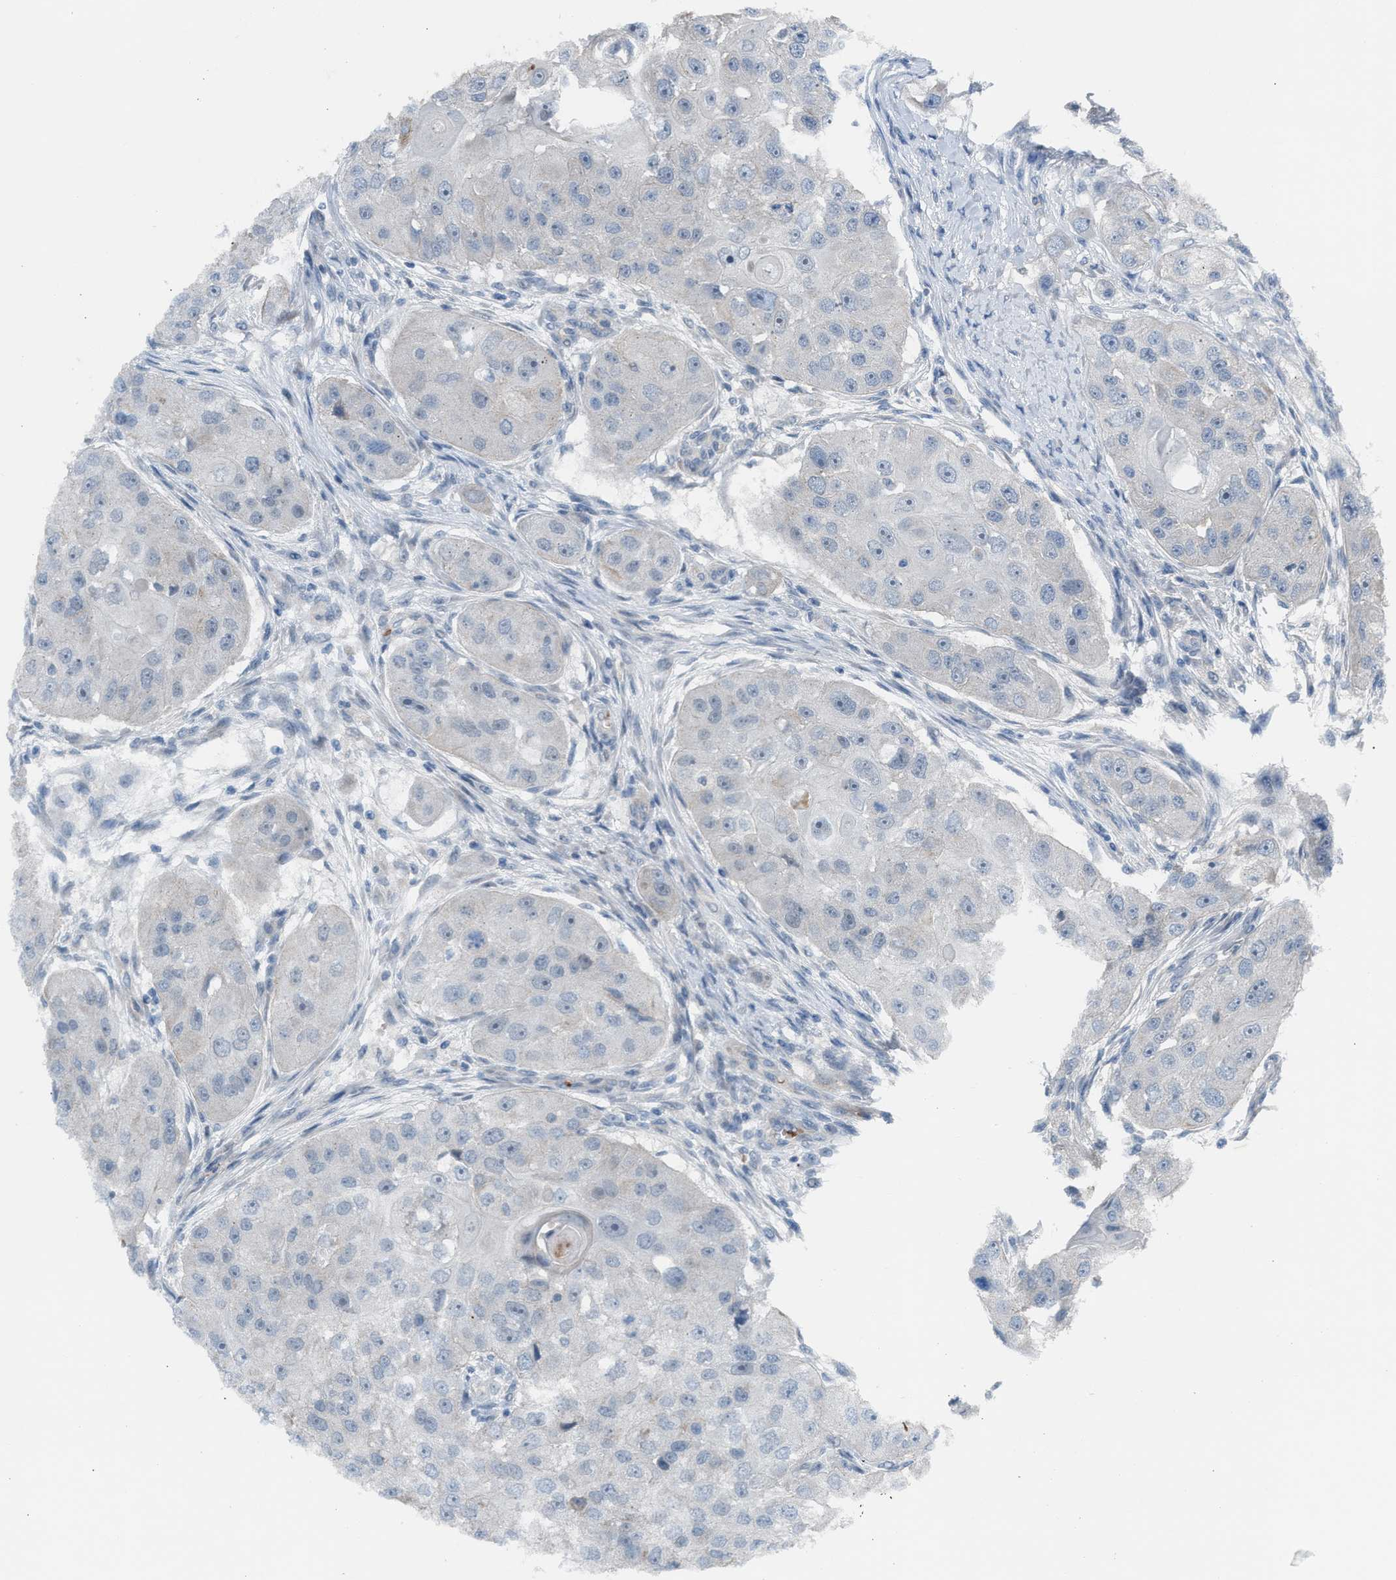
{"staining": {"intensity": "negative", "quantity": "none", "location": "none"}, "tissue": "head and neck cancer", "cell_type": "Tumor cells", "image_type": "cancer", "snomed": [{"axis": "morphology", "description": "Normal tissue, NOS"}, {"axis": "morphology", "description": "Squamous cell carcinoma, NOS"}, {"axis": "topography", "description": "Skeletal muscle"}, {"axis": "topography", "description": "Head-Neck"}], "caption": "An IHC image of head and neck squamous cell carcinoma is shown. There is no staining in tumor cells of head and neck squamous cell carcinoma.", "gene": "CFAP77", "patient": {"sex": "male", "age": 51}}